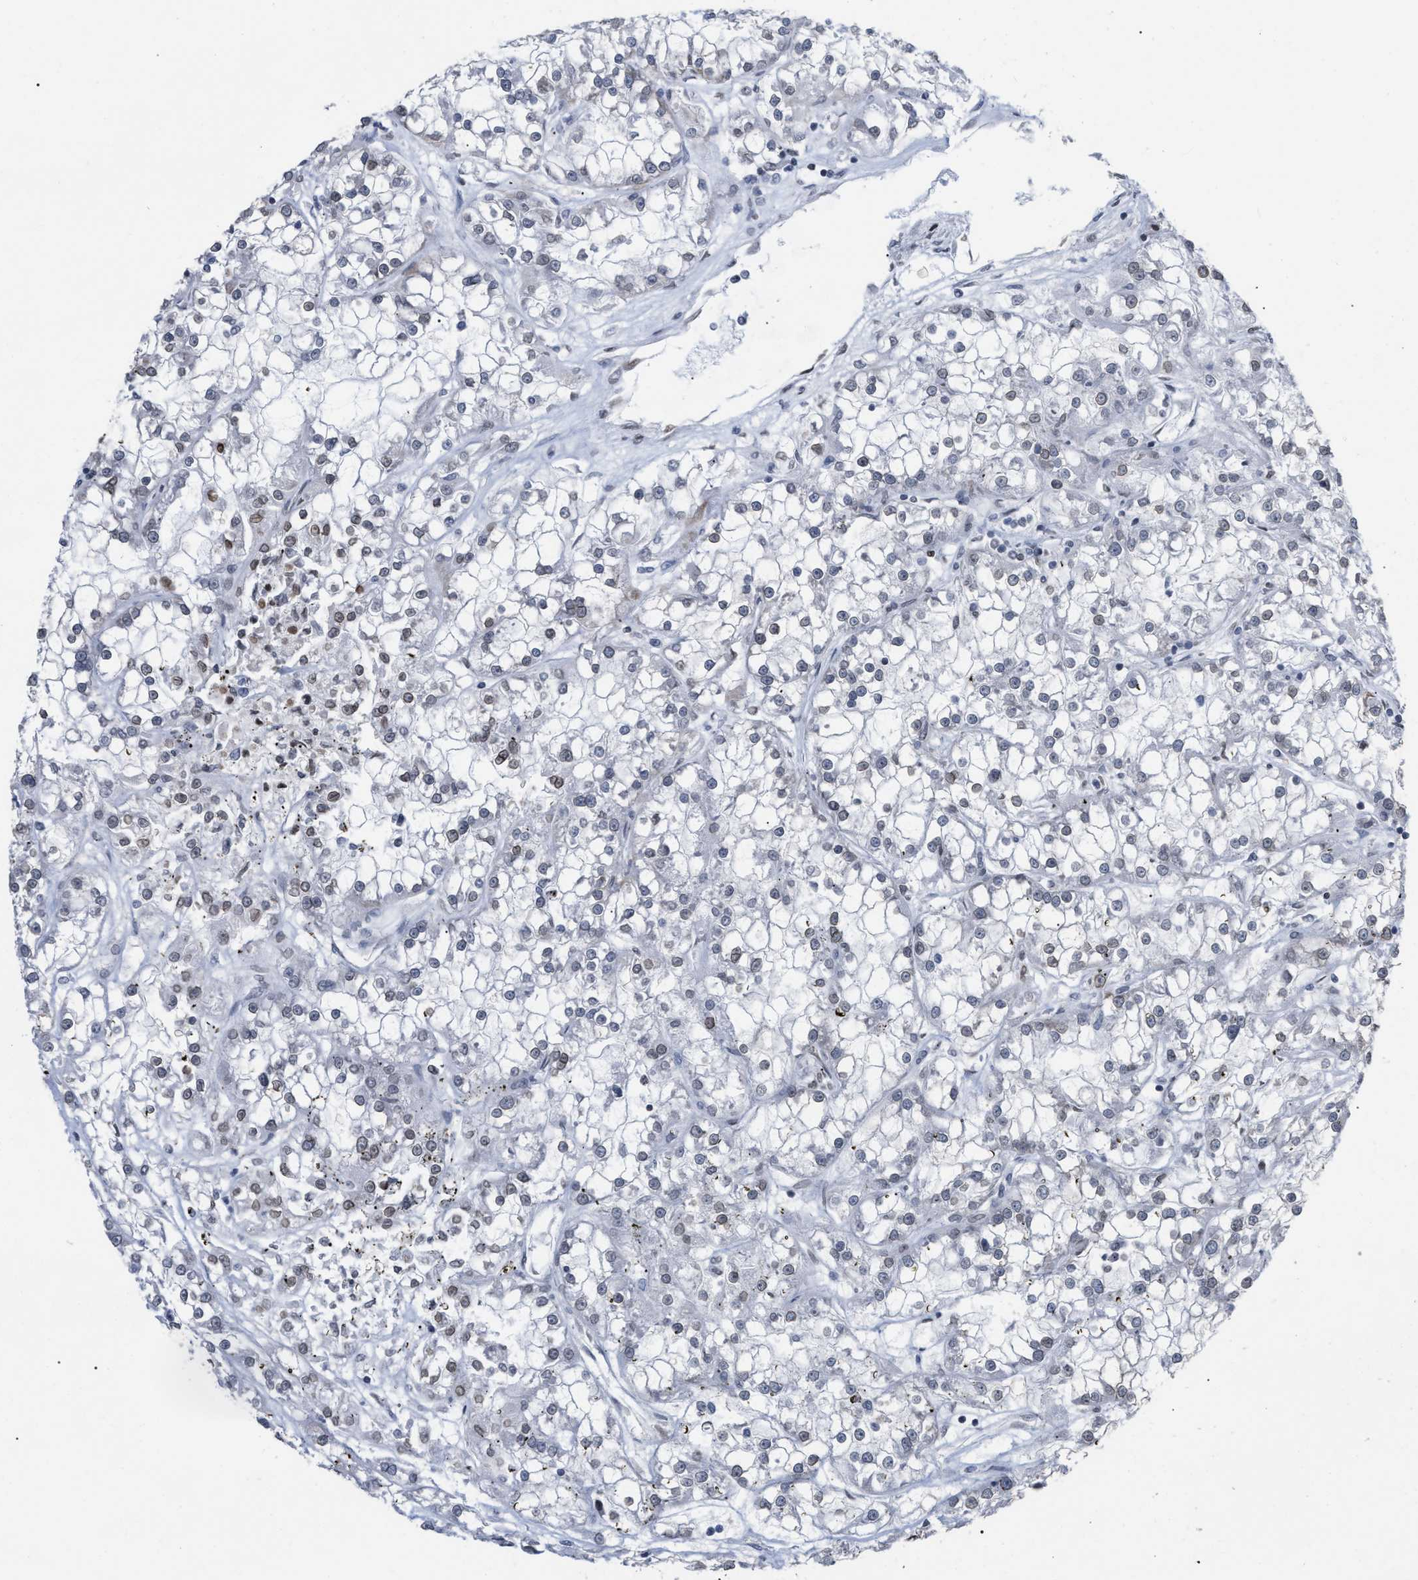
{"staining": {"intensity": "weak", "quantity": "<25%", "location": "nuclear"}, "tissue": "renal cancer", "cell_type": "Tumor cells", "image_type": "cancer", "snomed": [{"axis": "morphology", "description": "Adenocarcinoma, NOS"}, {"axis": "topography", "description": "Kidney"}], "caption": "Adenocarcinoma (renal) was stained to show a protein in brown. There is no significant positivity in tumor cells.", "gene": "TPR", "patient": {"sex": "female", "age": 52}}